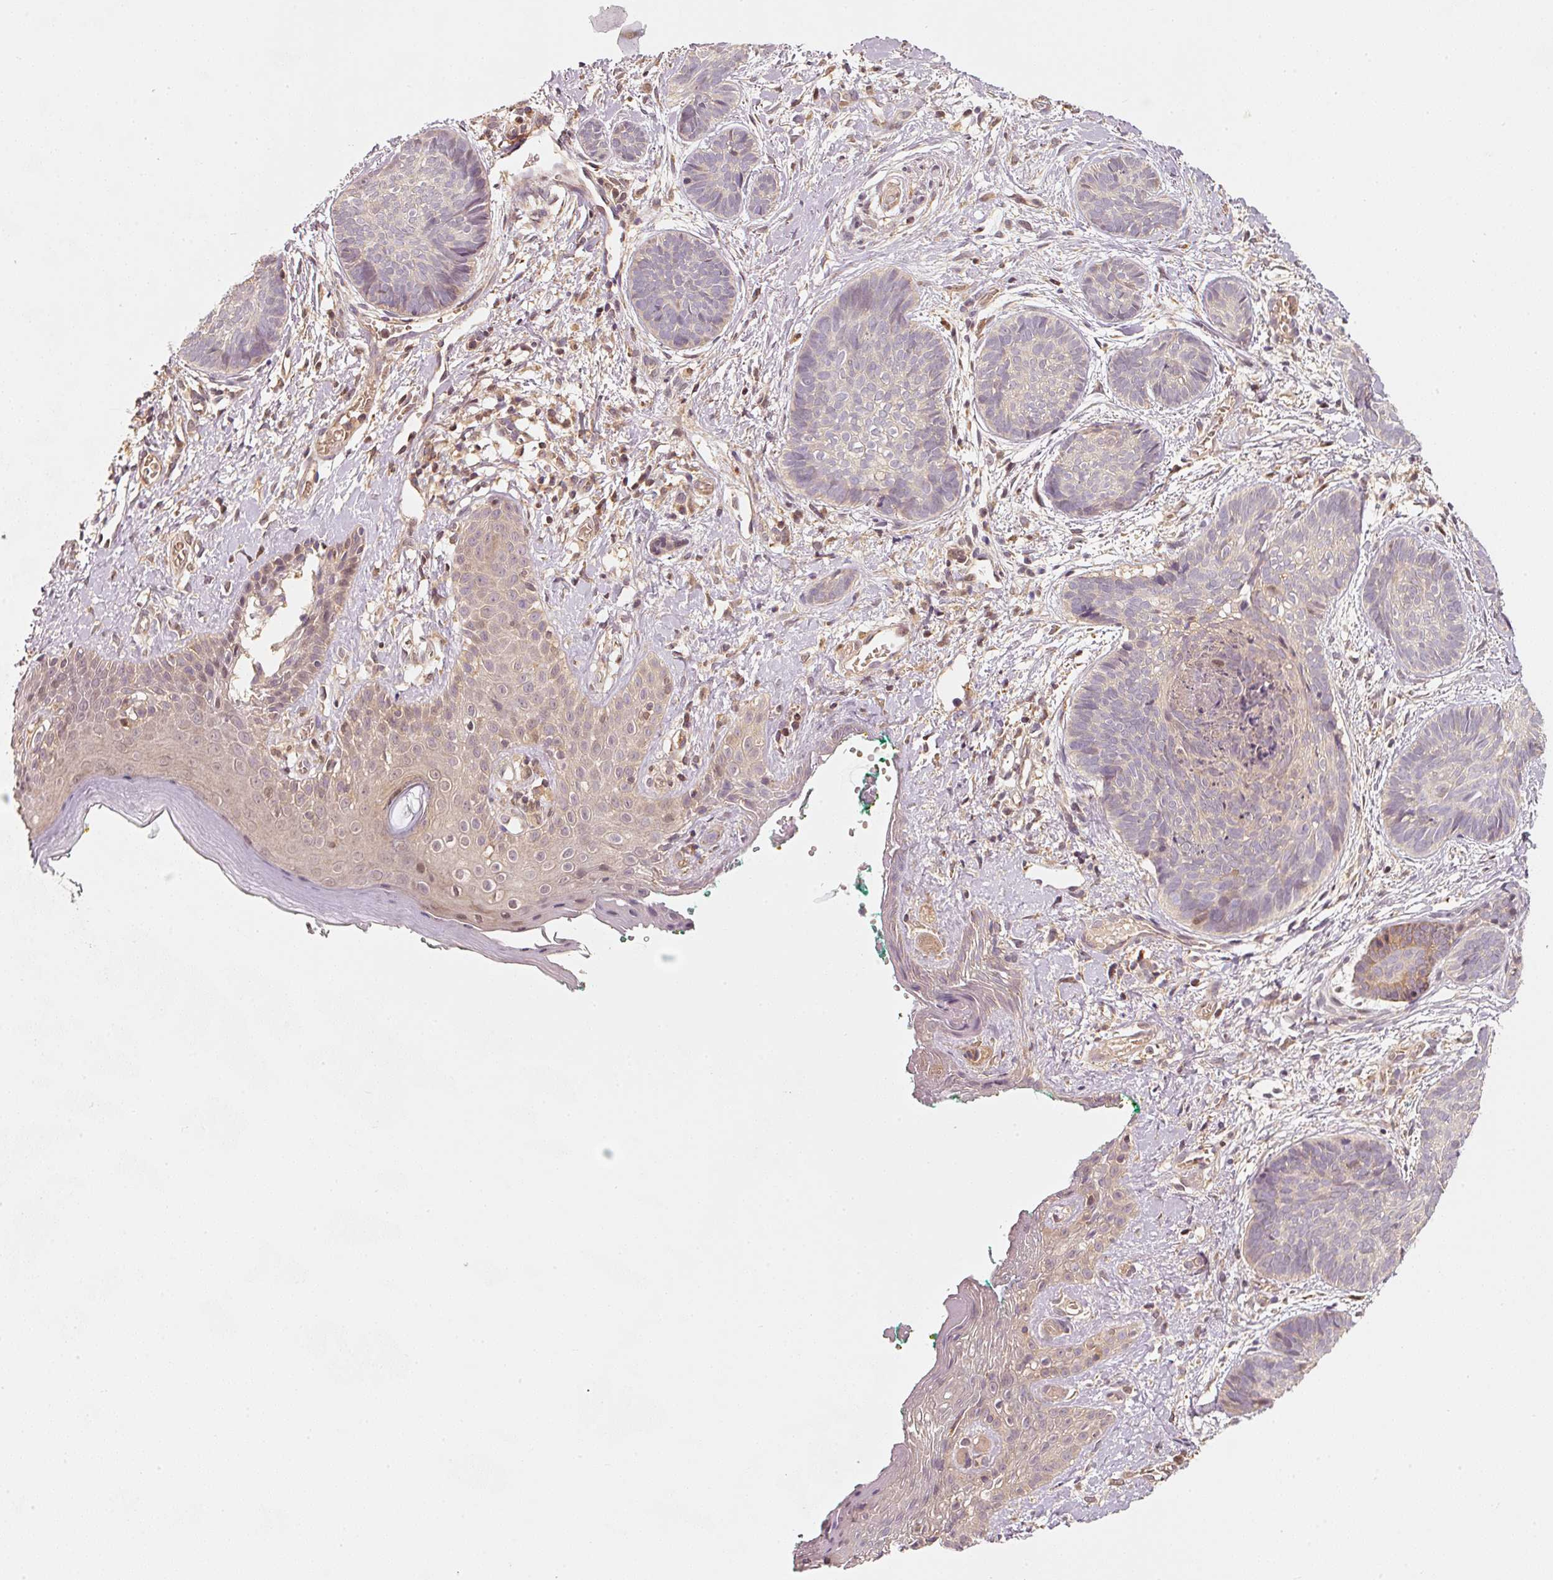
{"staining": {"intensity": "weak", "quantity": "<25%", "location": "cytoplasmic/membranous"}, "tissue": "skin cancer", "cell_type": "Tumor cells", "image_type": "cancer", "snomed": [{"axis": "morphology", "description": "Basal cell carcinoma"}, {"axis": "topography", "description": "Skin"}], "caption": "DAB immunohistochemical staining of human skin cancer (basal cell carcinoma) displays no significant expression in tumor cells.", "gene": "RRAS2", "patient": {"sex": "female", "age": 81}}